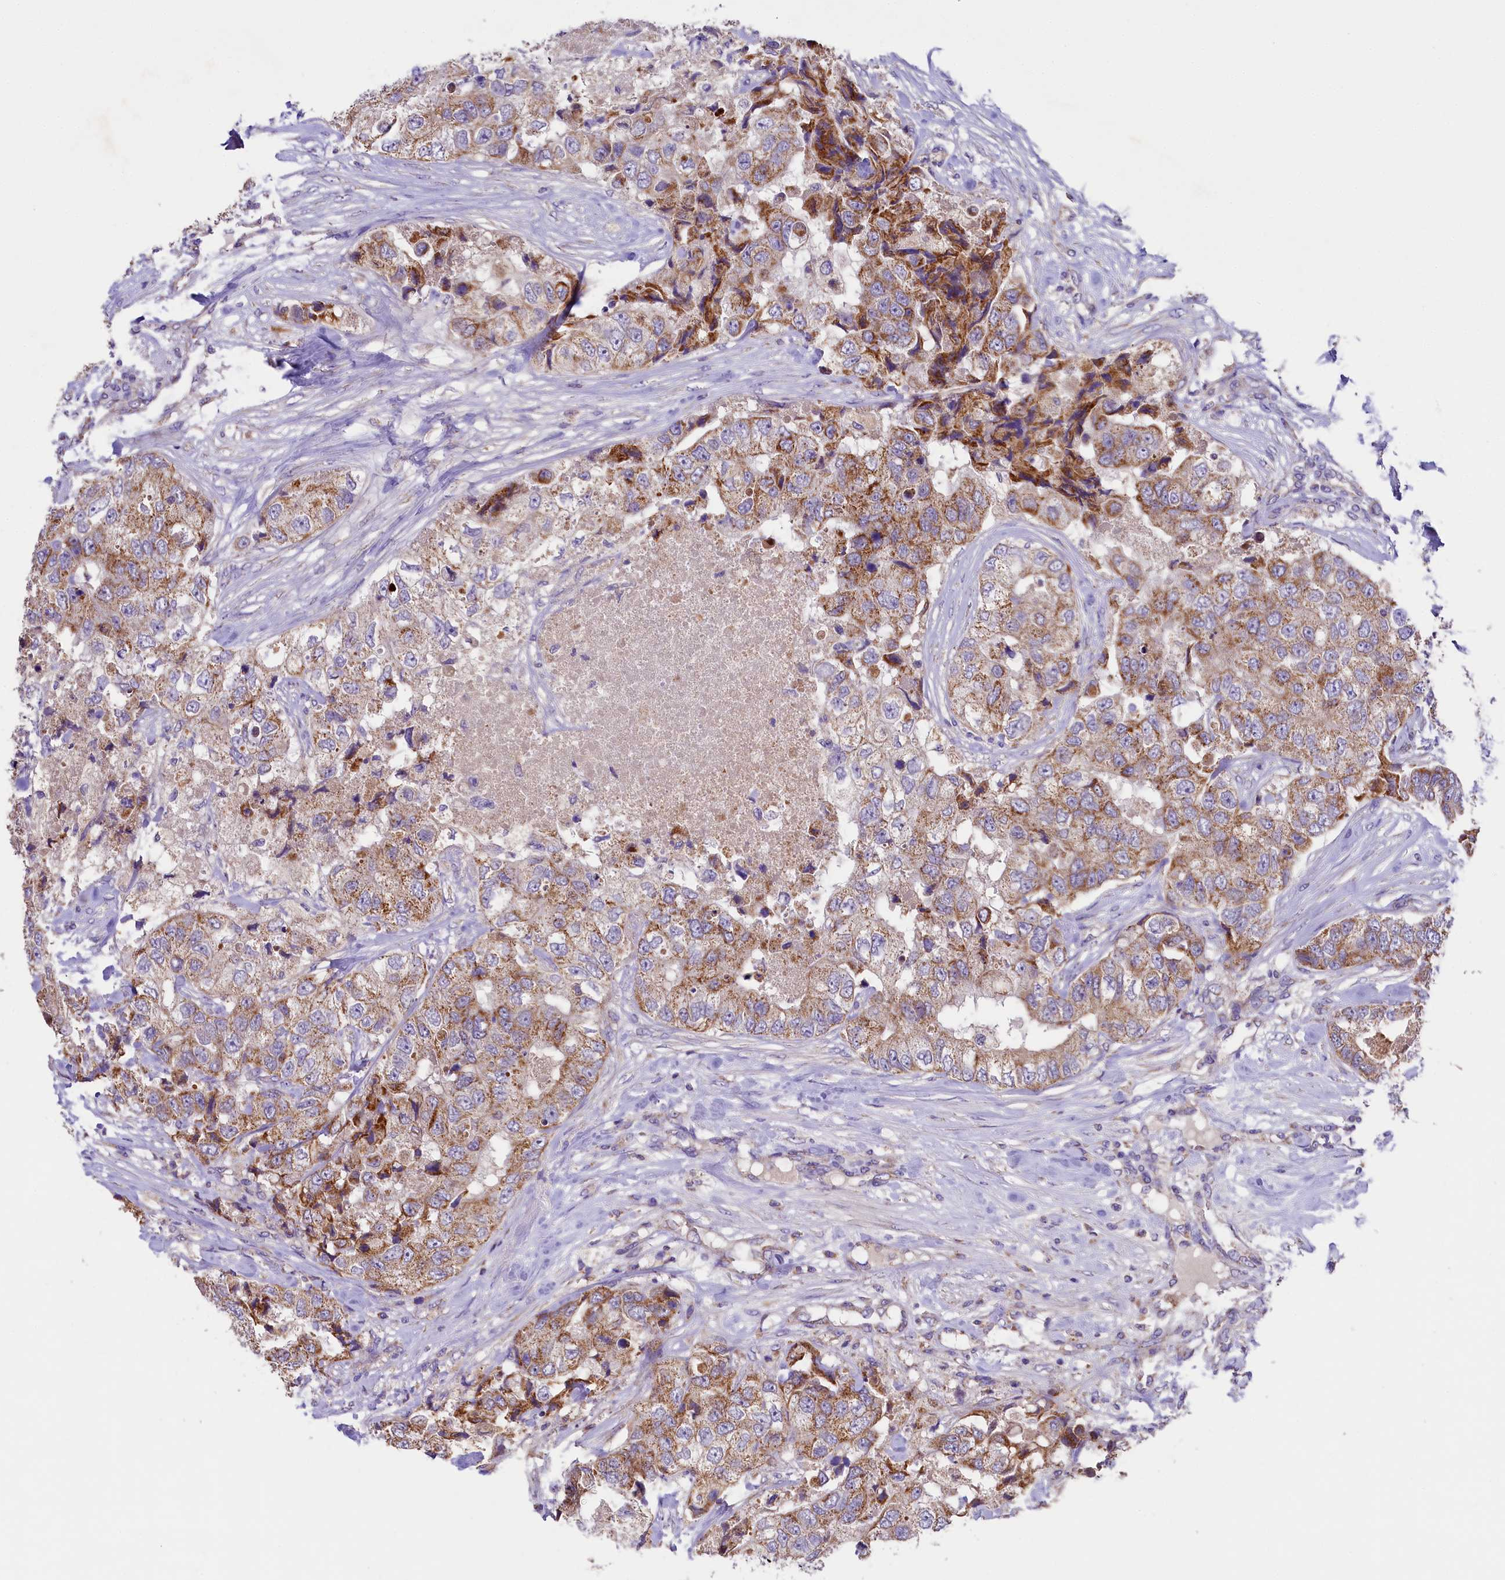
{"staining": {"intensity": "moderate", "quantity": ">75%", "location": "cytoplasmic/membranous"}, "tissue": "breast cancer", "cell_type": "Tumor cells", "image_type": "cancer", "snomed": [{"axis": "morphology", "description": "Duct carcinoma"}, {"axis": "topography", "description": "Breast"}], "caption": "Immunohistochemical staining of breast cancer demonstrates moderate cytoplasmic/membranous protein staining in about >75% of tumor cells.", "gene": "PMPCB", "patient": {"sex": "female", "age": 62}}